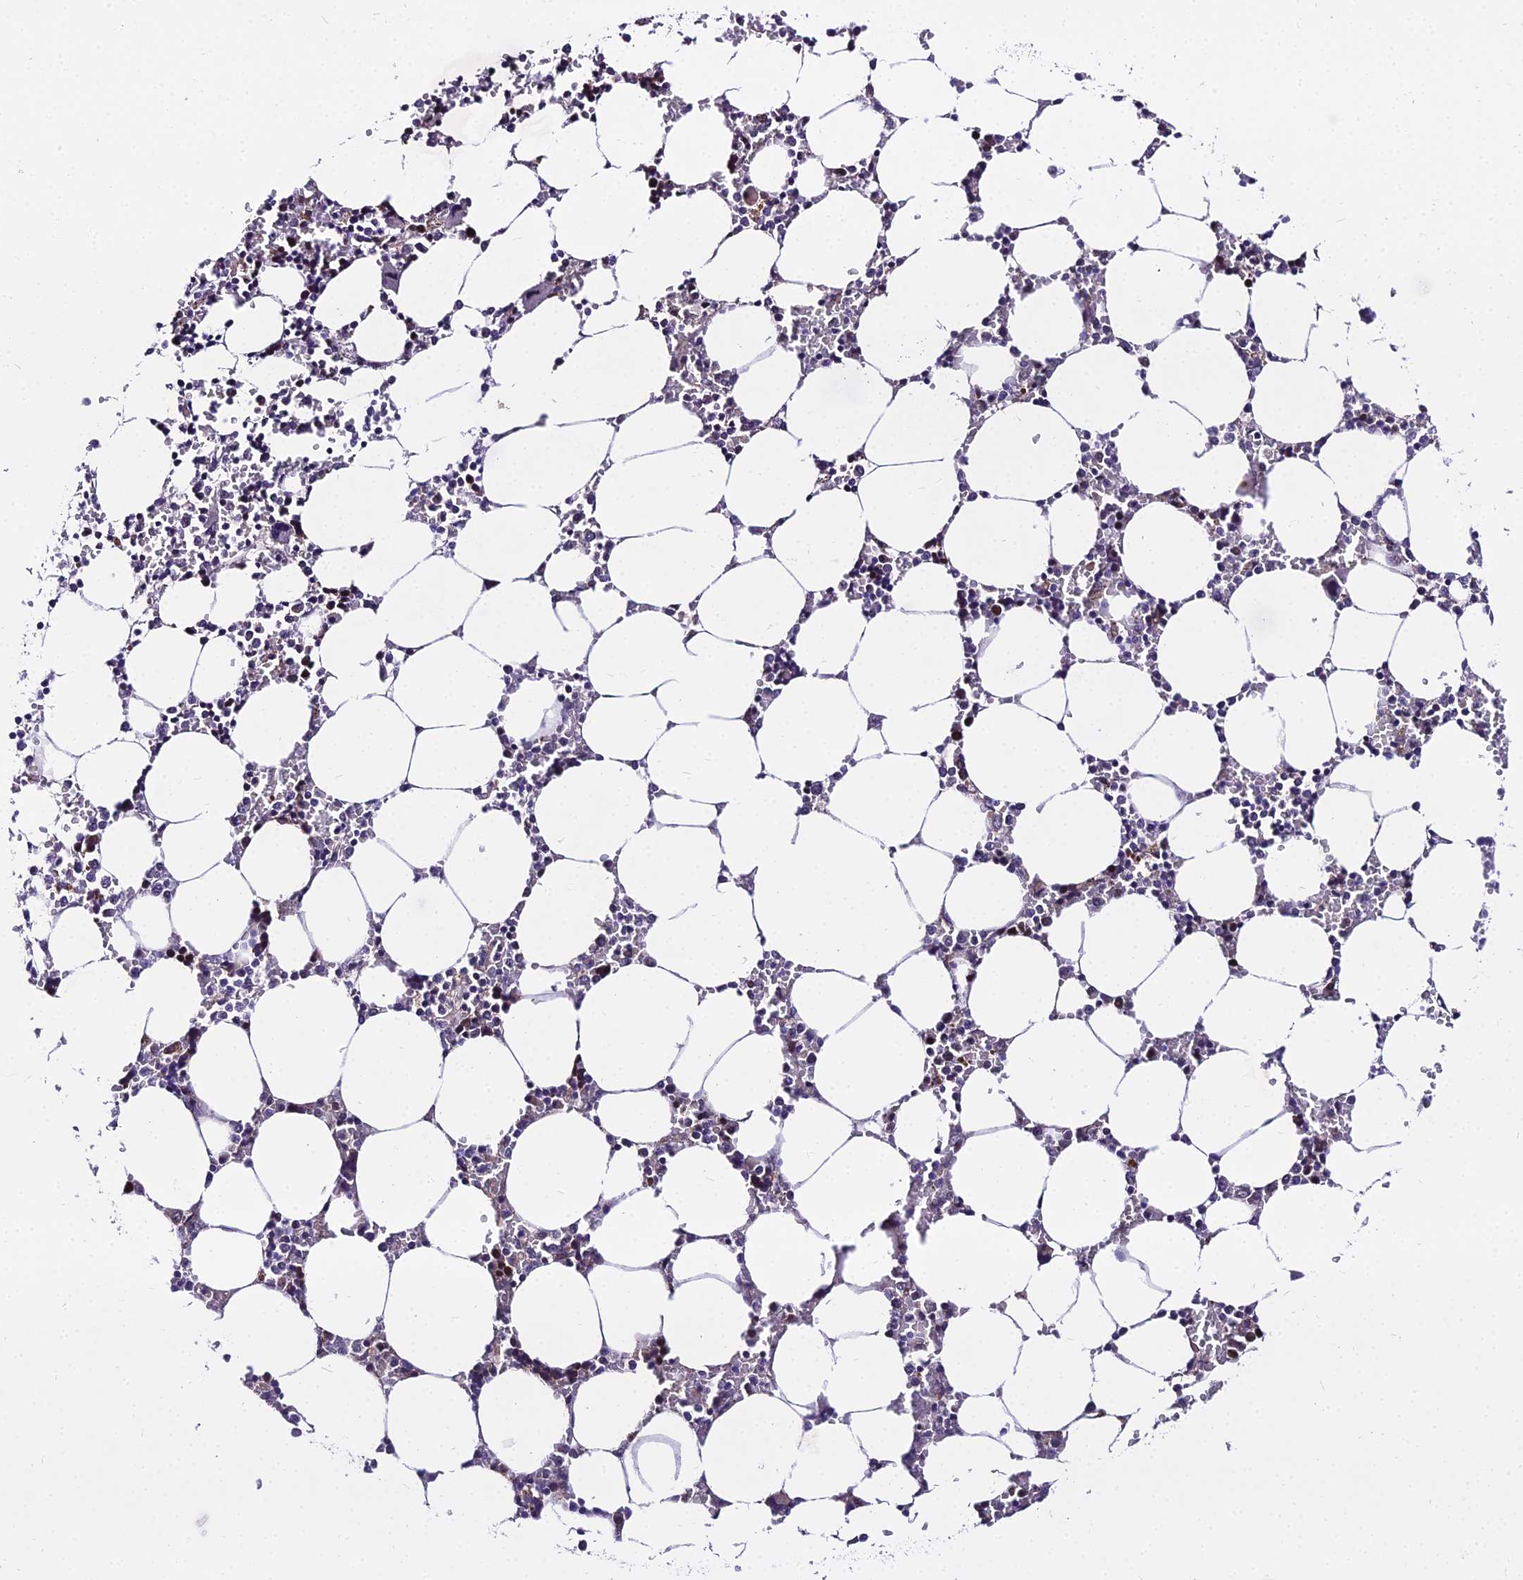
{"staining": {"intensity": "strong", "quantity": "25%-75%", "location": "nuclear"}, "tissue": "bone marrow", "cell_type": "Hematopoietic cells", "image_type": "normal", "snomed": [{"axis": "morphology", "description": "Normal tissue, NOS"}, {"axis": "topography", "description": "Bone marrow"}], "caption": "Strong nuclear protein positivity is appreciated in approximately 25%-75% of hematopoietic cells in bone marrow.", "gene": "TRIML2", "patient": {"sex": "male", "age": 64}}